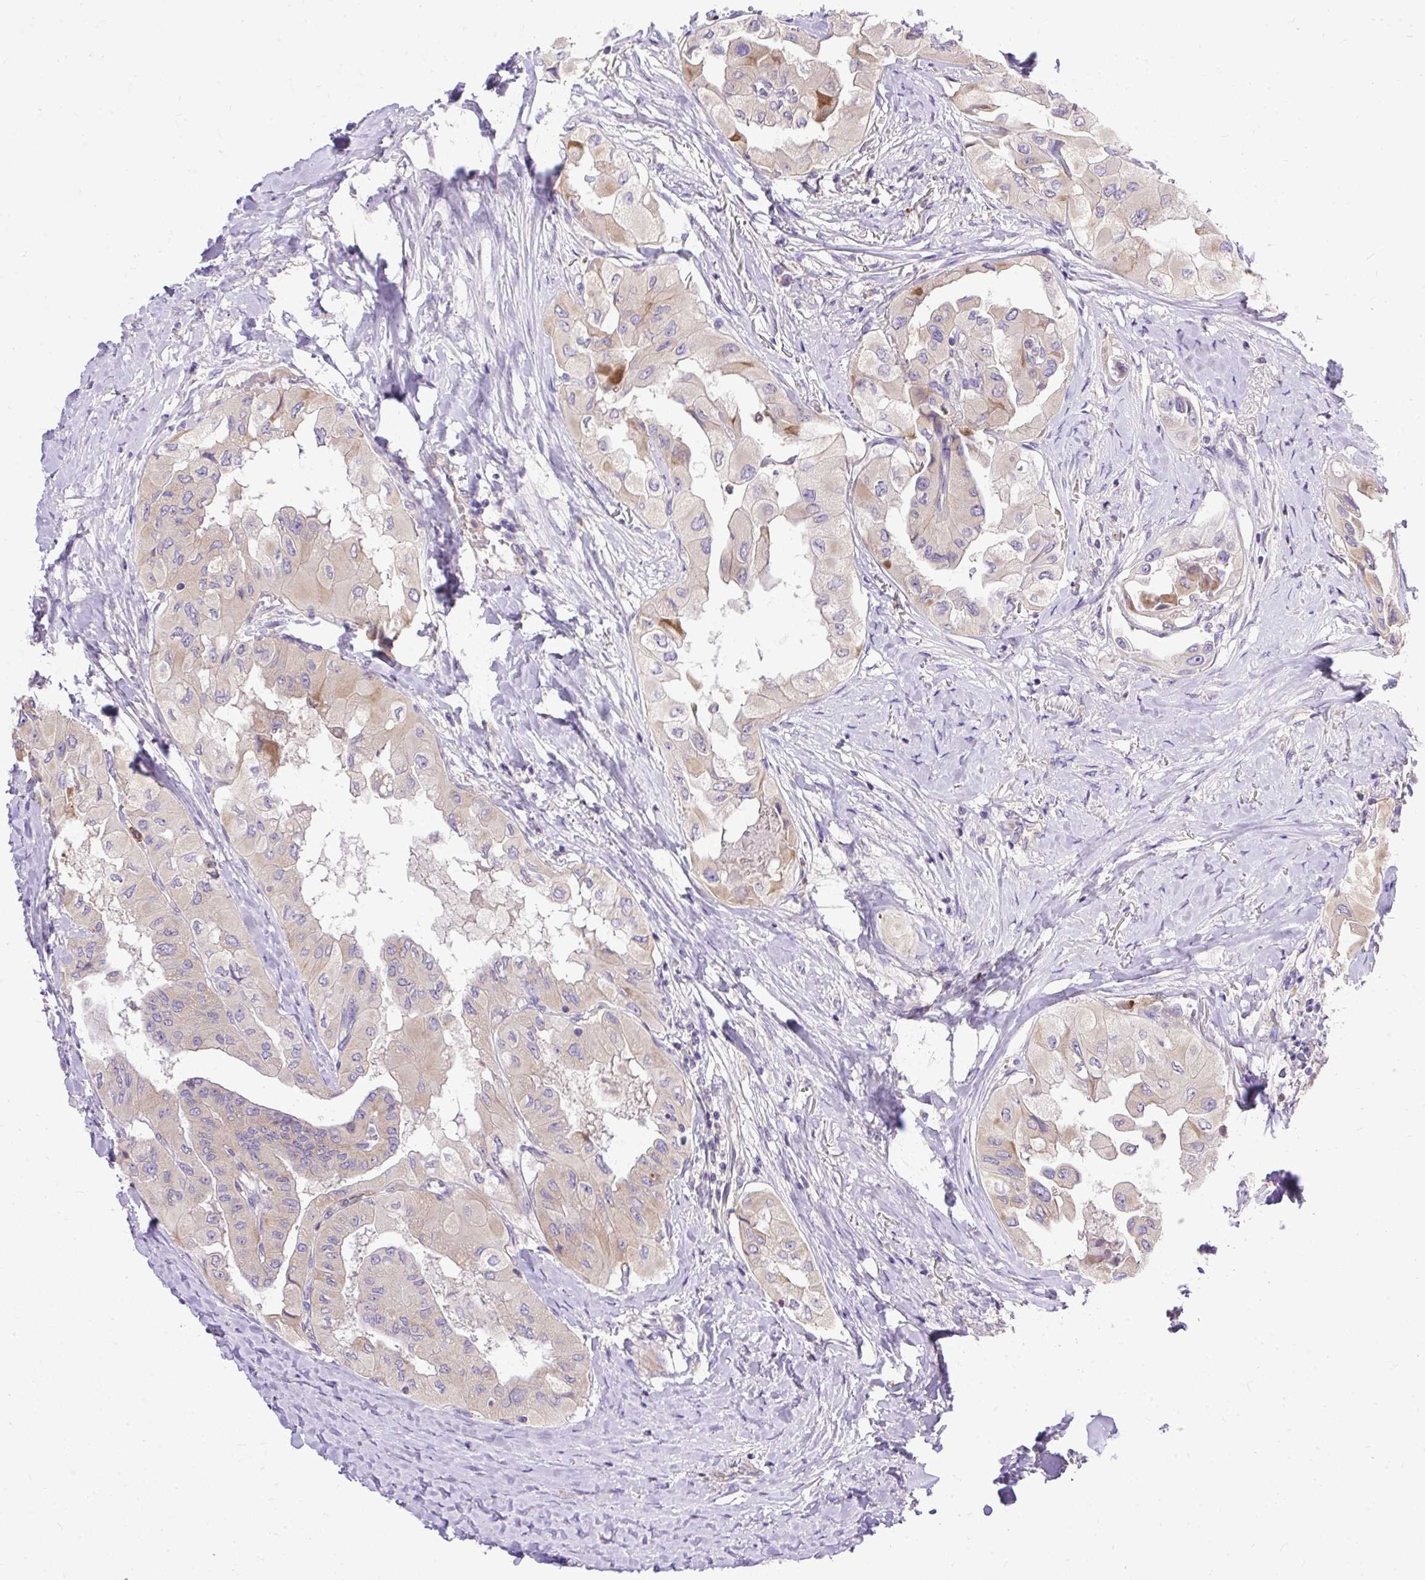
{"staining": {"intensity": "weak", "quantity": "<25%", "location": "cytoplasmic/membranous"}, "tissue": "thyroid cancer", "cell_type": "Tumor cells", "image_type": "cancer", "snomed": [{"axis": "morphology", "description": "Normal tissue, NOS"}, {"axis": "morphology", "description": "Papillary adenocarcinoma, NOS"}, {"axis": "topography", "description": "Thyroid gland"}], "caption": "Human papillary adenocarcinoma (thyroid) stained for a protein using immunohistochemistry exhibits no expression in tumor cells.", "gene": "HEXB", "patient": {"sex": "female", "age": 59}}